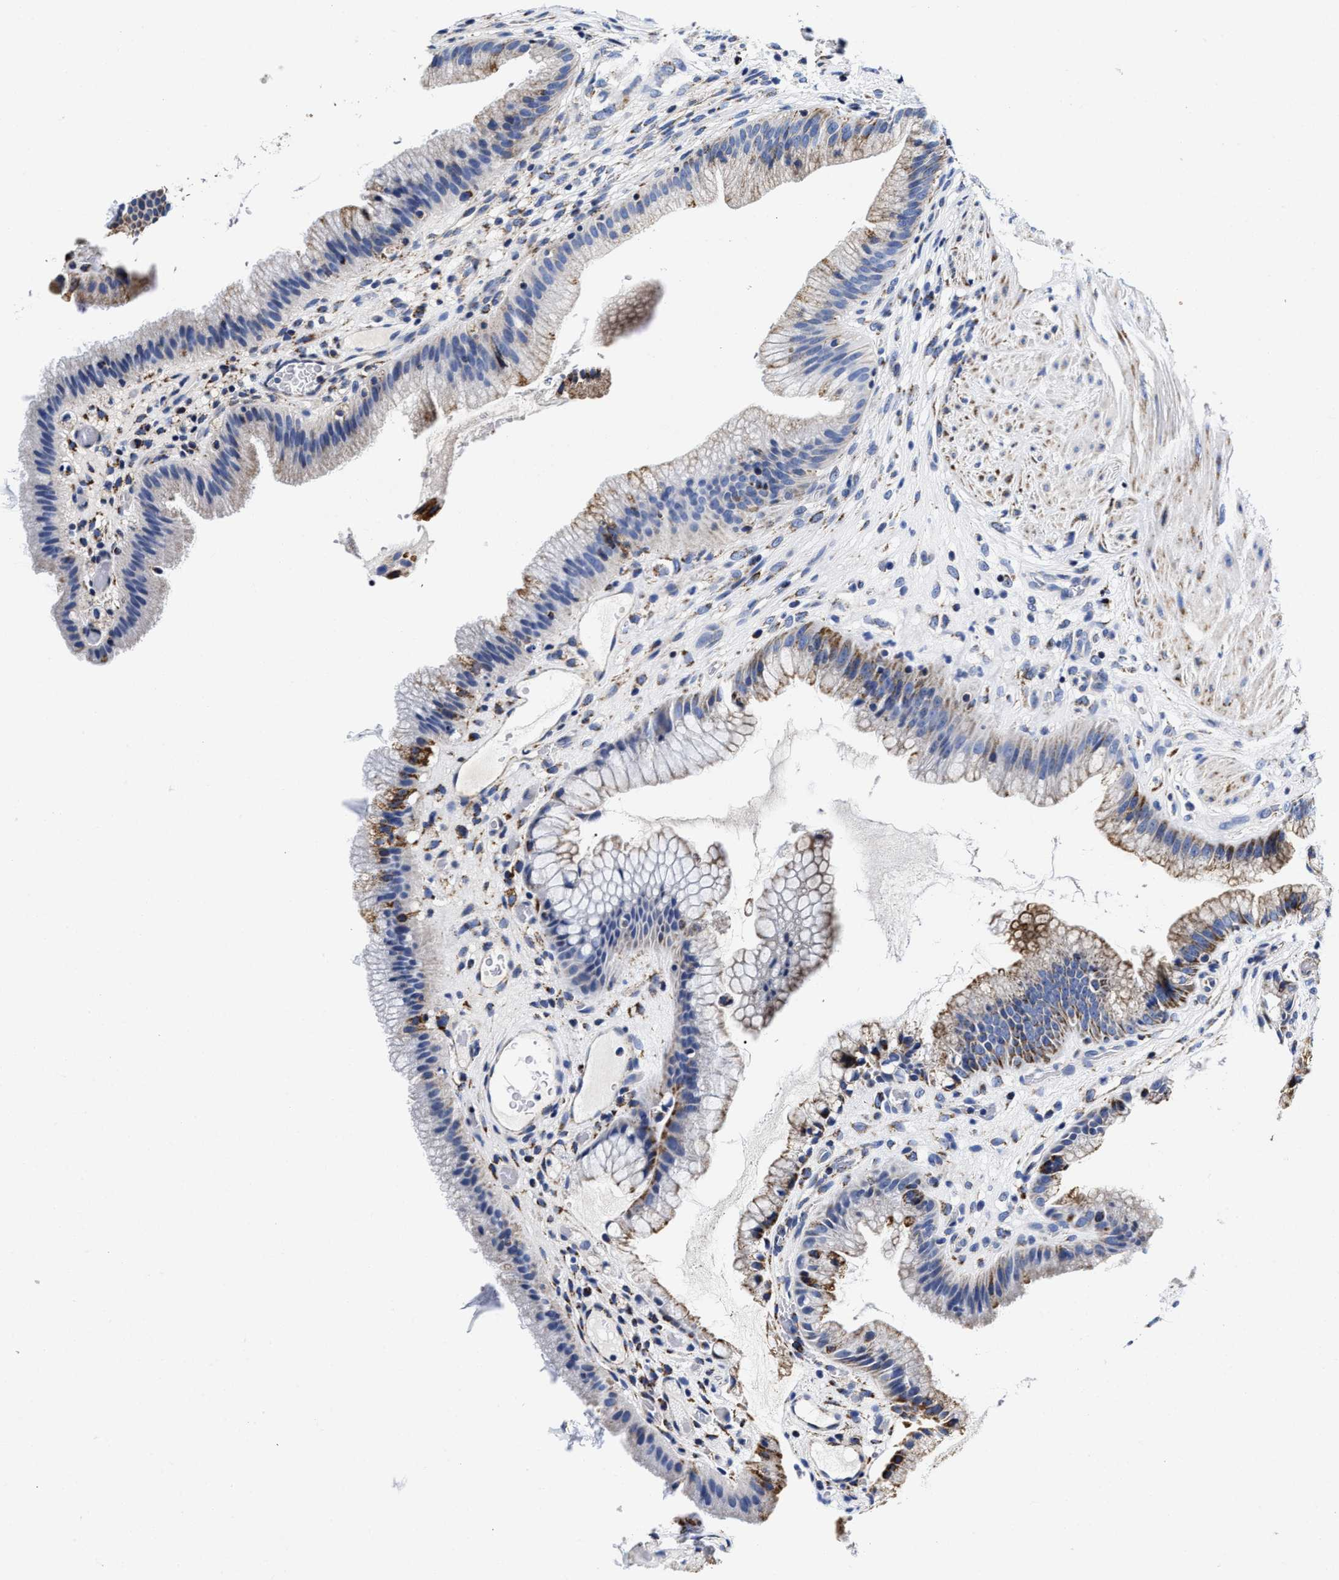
{"staining": {"intensity": "moderate", "quantity": ">75%", "location": "cytoplasmic/membranous"}, "tissue": "gallbladder", "cell_type": "Glandular cells", "image_type": "normal", "snomed": [{"axis": "morphology", "description": "Normal tissue, NOS"}, {"axis": "topography", "description": "Gallbladder"}], "caption": "Benign gallbladder demonstrates moderate cytoplasmic/membranous positivity in about >75% of glandular cells, visualized by immunohistochemistry.", "gene": "HINT2", "patient": {"sex": "male", "age": 49}}